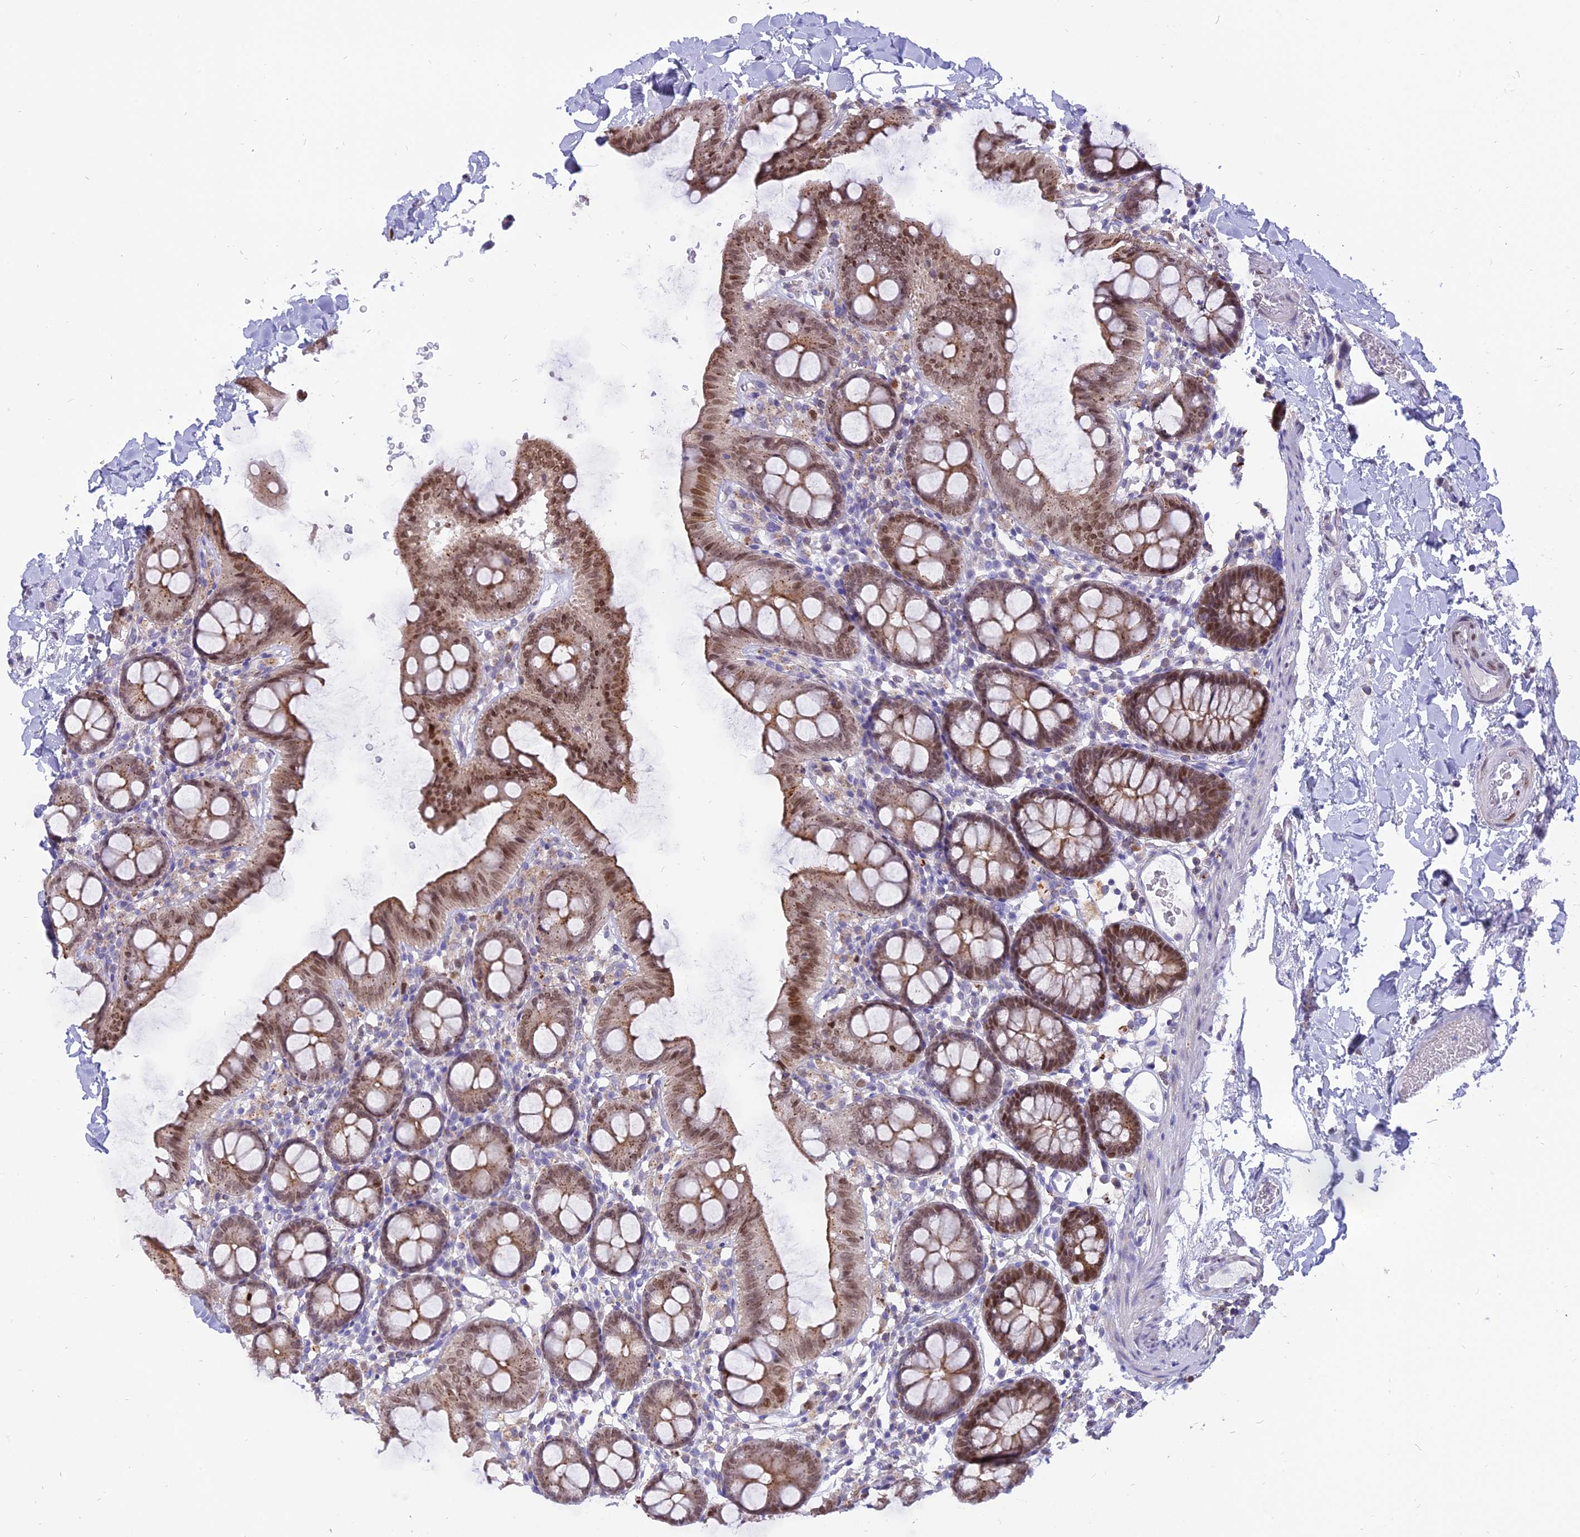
{"staining": {"intensity": "negative", "quantity": "none", "location": "none"}, "tissue": "colon", "cell_type": "Endothelial cells", "image_type": "normal", "snomed": [{"axis": "morphology", "description": "Normal tissue, NOS"}, {"axis": "topography", "description": "Colon"}], "caption": "This is a photomicrograph of immunohistochemistry (IHC) staining of benign colon, which shows no staining in endothelial cells. (DAB IHC visualized using brightfield microscopy, high magnification).", "gene": "CENPV", "patient": {"sex": "male", "age": 75}}